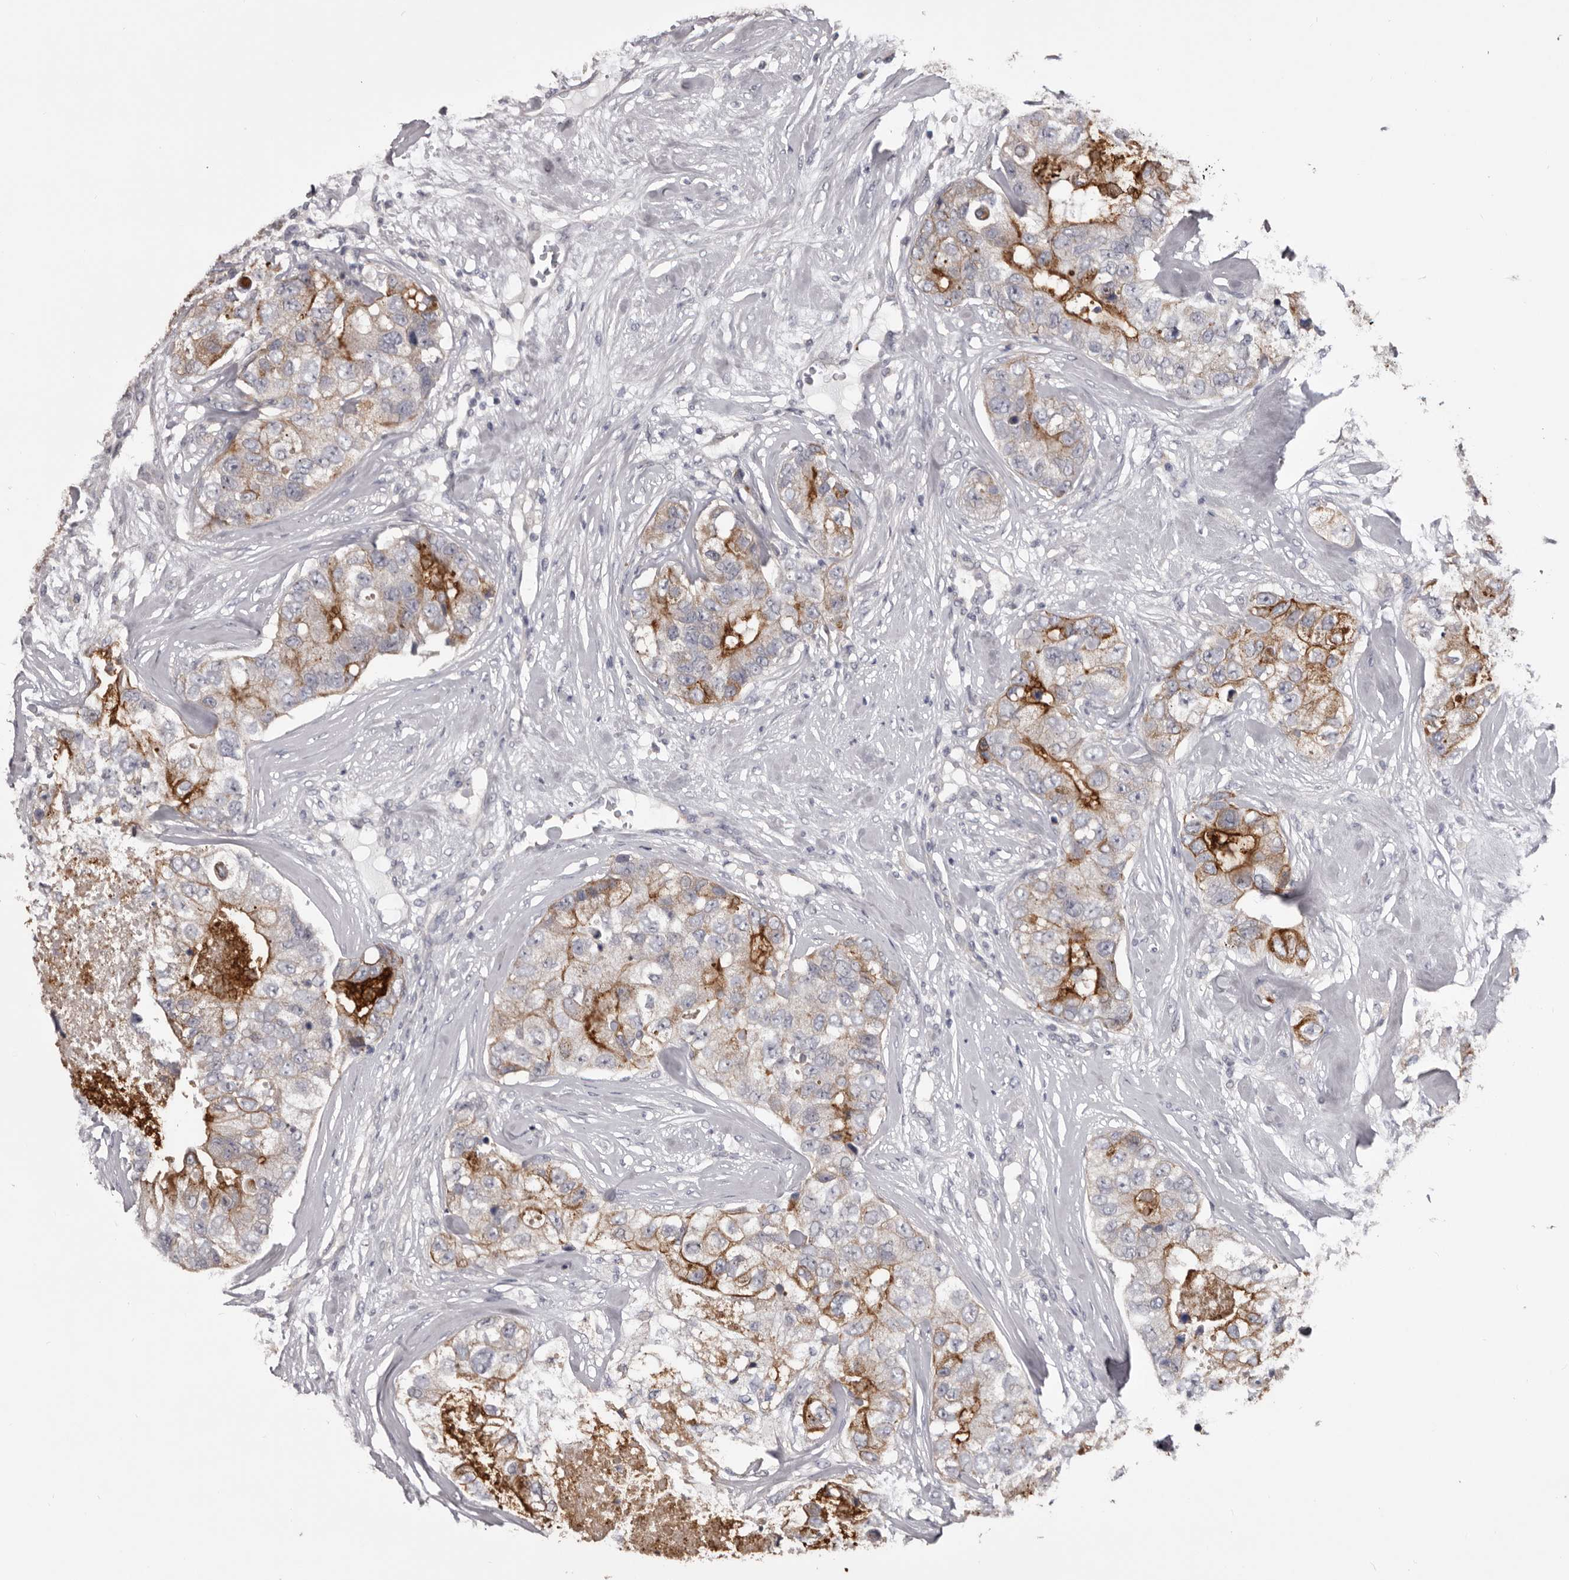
{"staining": {"intensity": "strong", "quantity": "25%-75%", "location": "cytoplasmic/membranous"}, "tissue": "breast cancer", "cell_type": "Tumor cells", "image_type": "cancer", "snomed": [{"axis": "morphology", "description": "Duct carcinoma"}, {"axis": "topography", "description": "Breast"}], "caption": "A brown stain highlights strong cytoplasmic/membranous staining of a protein in human breast infiltrating ductal carcinoma tumor cells. (DAB (3,3'-diaminobenzidine) = brown stain, brightfield microscopy at high magnification).", "gene": "LPAR6", "patient": {"sex": "female", "age": 62}}